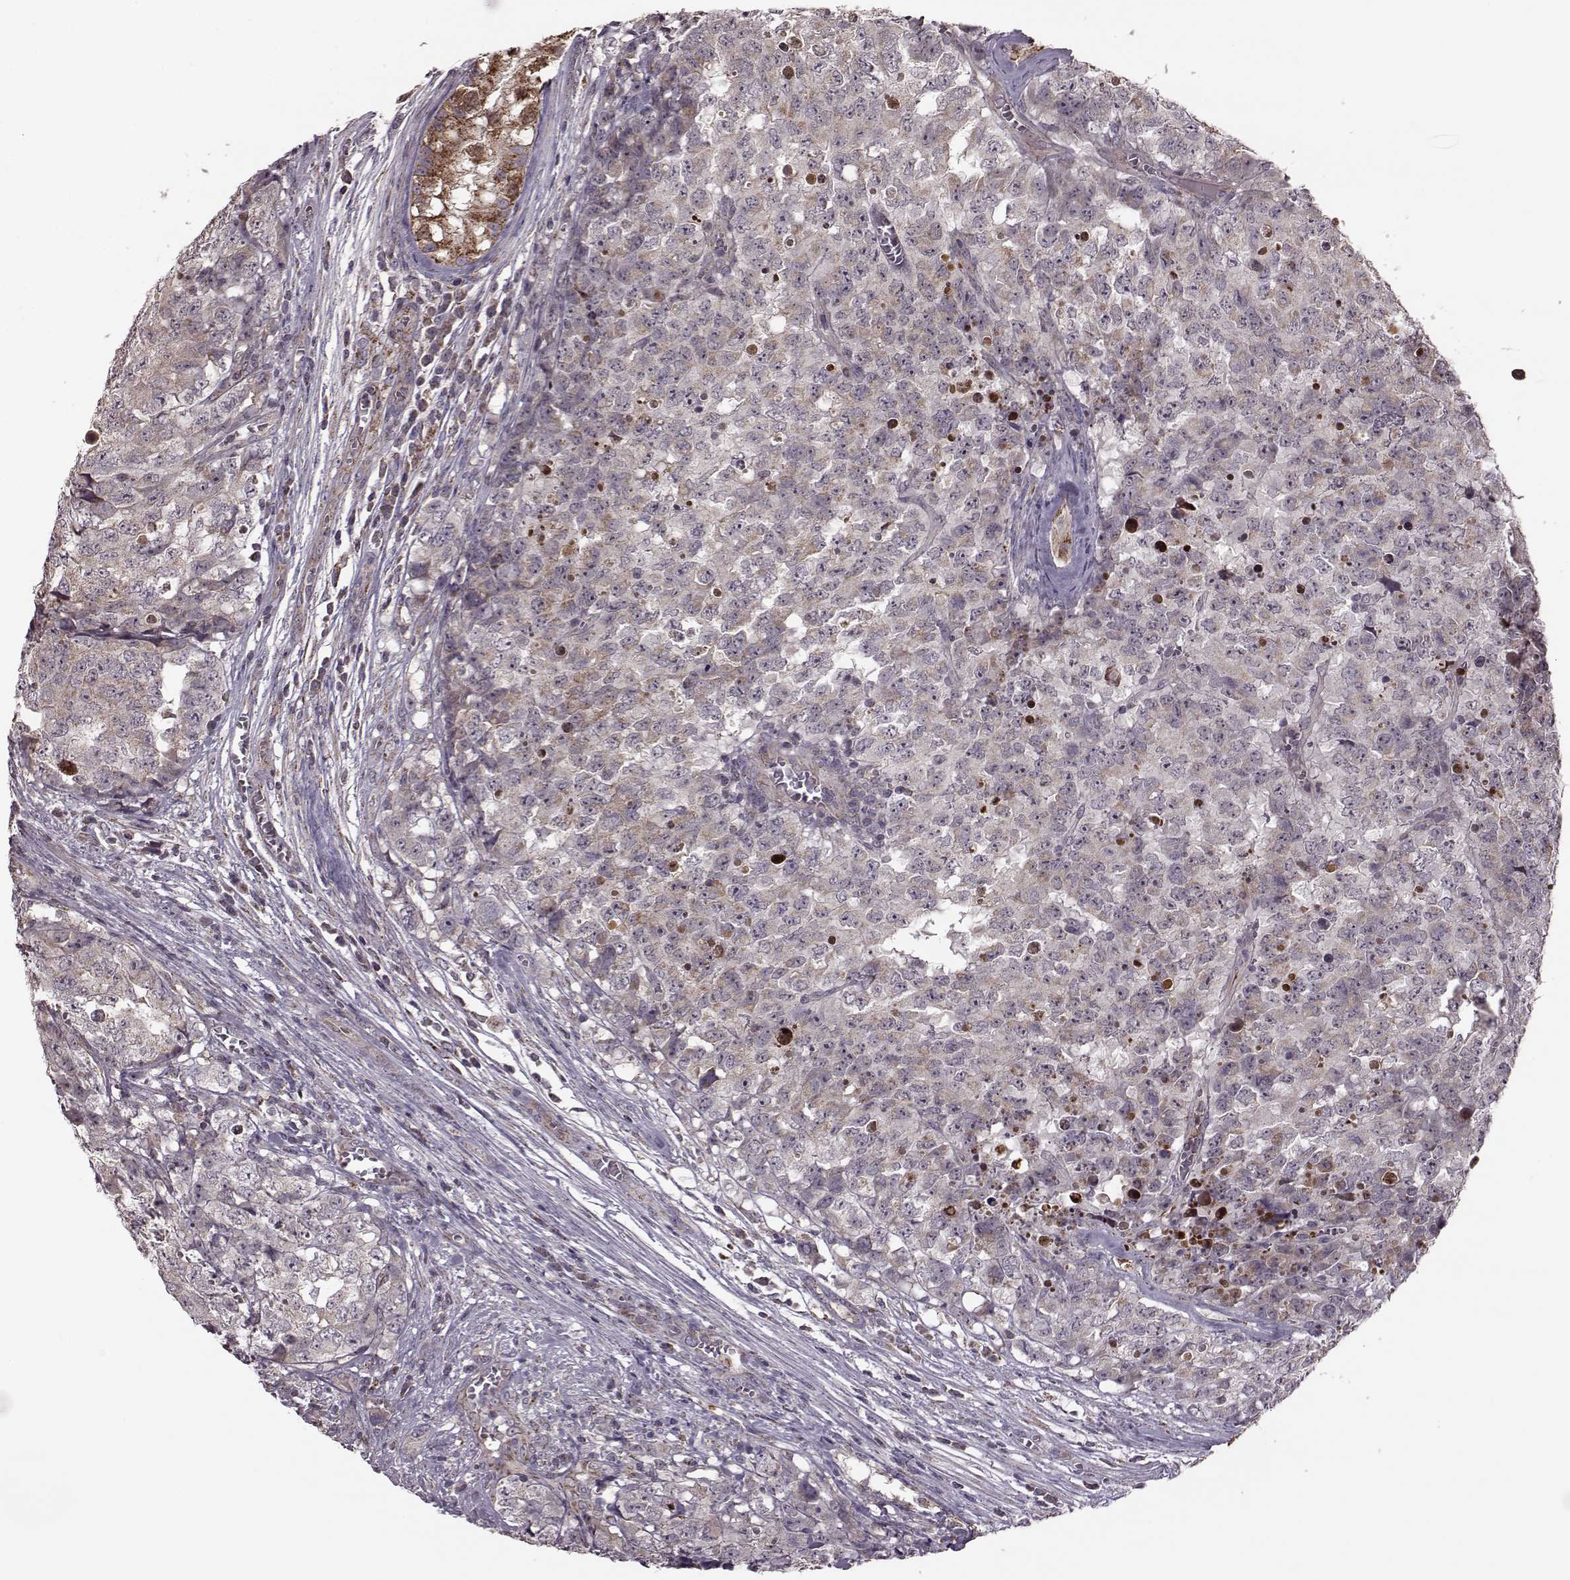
{"staining": {"intensity": "weak", "quantity": "25%-75%", "location": "cytoplasmic/membranous"}, "tissue": "testis cancer", "cell_type": "Tumor cells", "image_type": "cancer", "snomed": [{"axis": "morphology", "description": "Carcinoma, Embryonal, NOS"}, {"axis": "topography", "description": "Testis"}], "caption": "An image showing weak cytoplasmic/membranous expression in approximately 25%-75% of tumor cells in embryonal carcinoma (testis), as visualized by brown immunohistochemical staining.", "gene": "PUDP", "patient": {"sex": "male", "age": 23}}